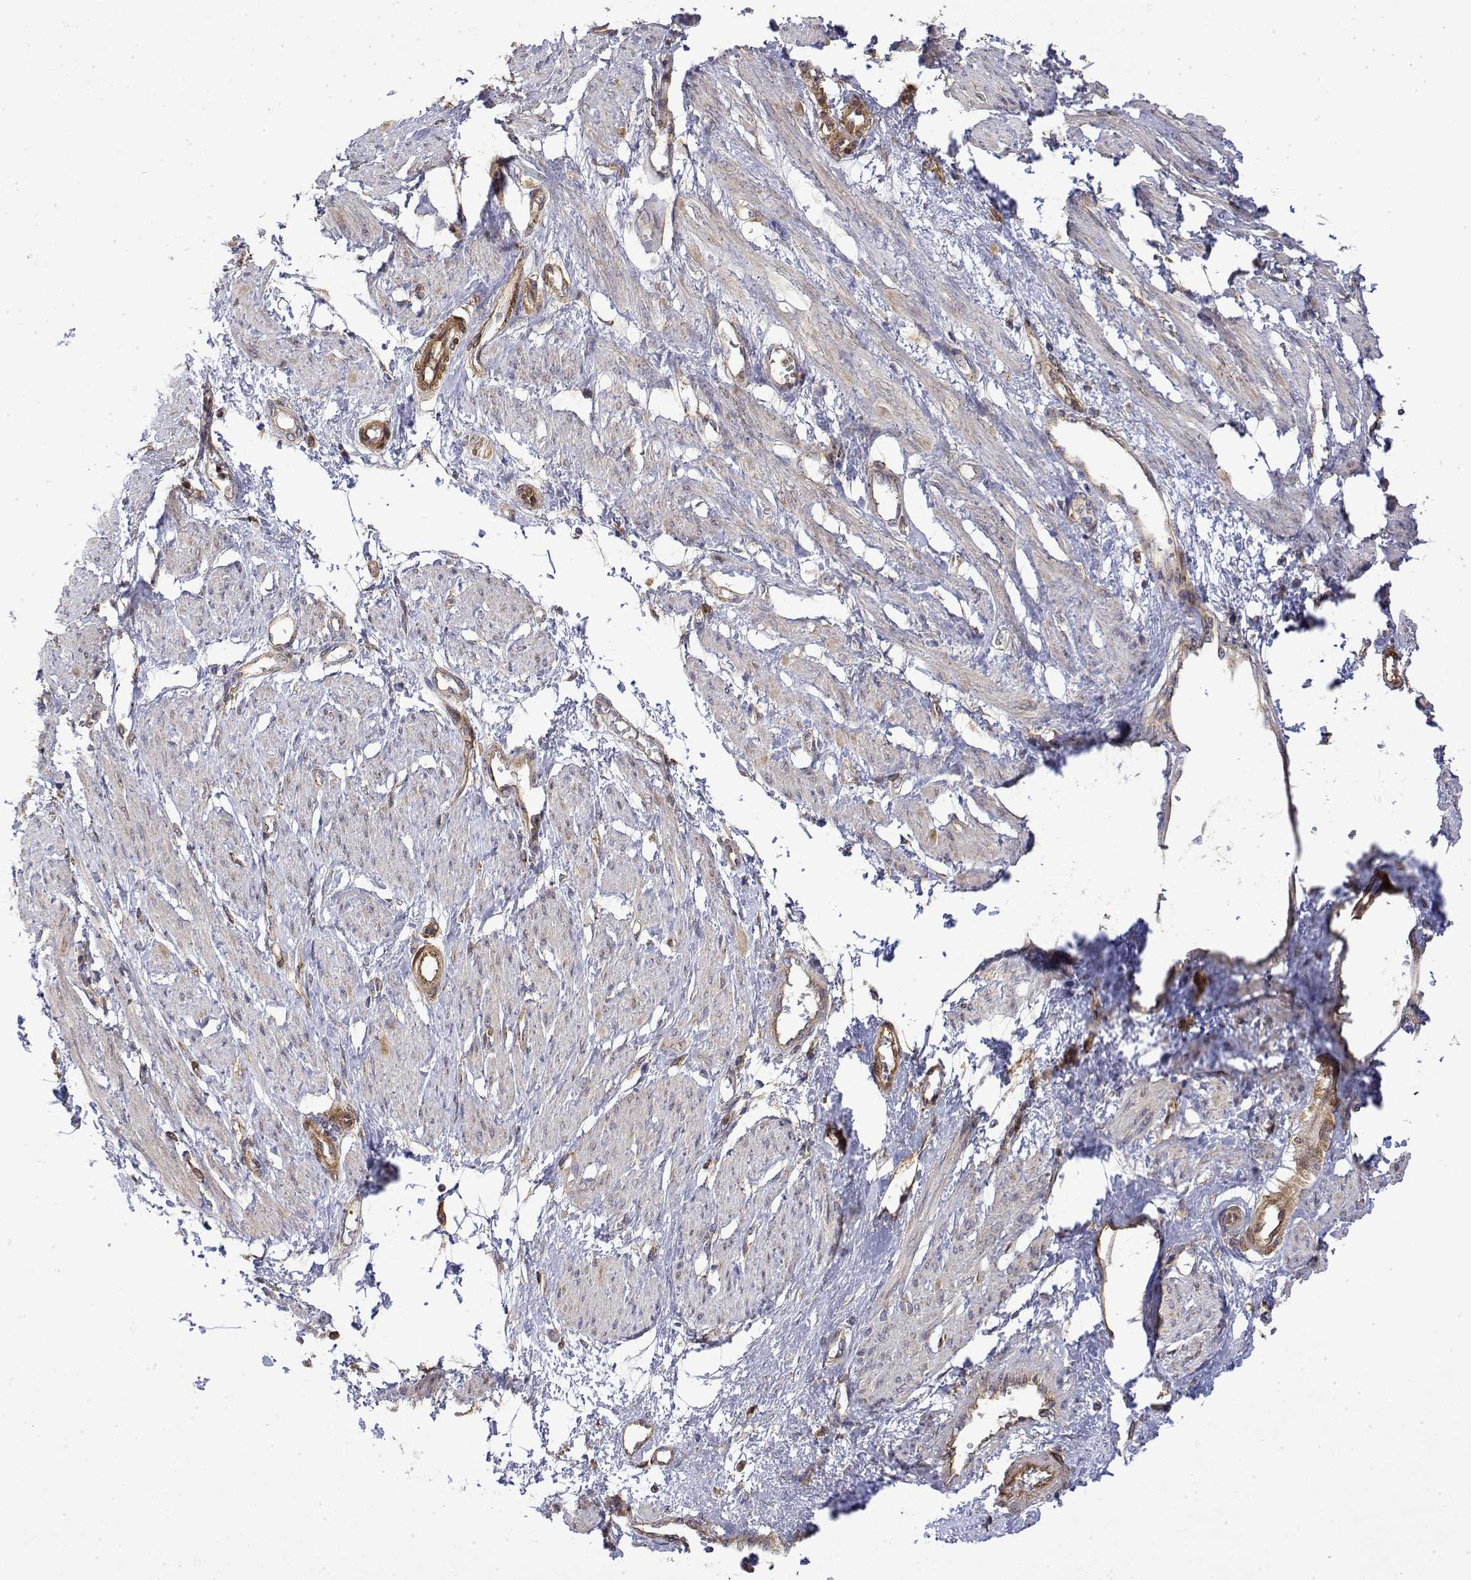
{"staining": {"intensity": "negative", "quantity": "none", "location": "none"}, "tissue": "smooth muscle", "cell_type": "Smooth muscle cells", "image_type": "normal", "snomed": [{"axis": "morphology", "description": "Normal tissue, NOS"}, {"axis": "topography", "description": "Smooth muscle"}, {"axis": "topography", "description": "Uterus"}], "caption": "The micrograph reveals no significant positivity in smooth muscle cells of smooth muscle. (DAB (3,3'-diaminobenzidine) immunohistochemistry visualized using brightfield microscopy, high magnification).", "gene": "PACSIN2", "patient": {"sex": "female", "age": 39}}